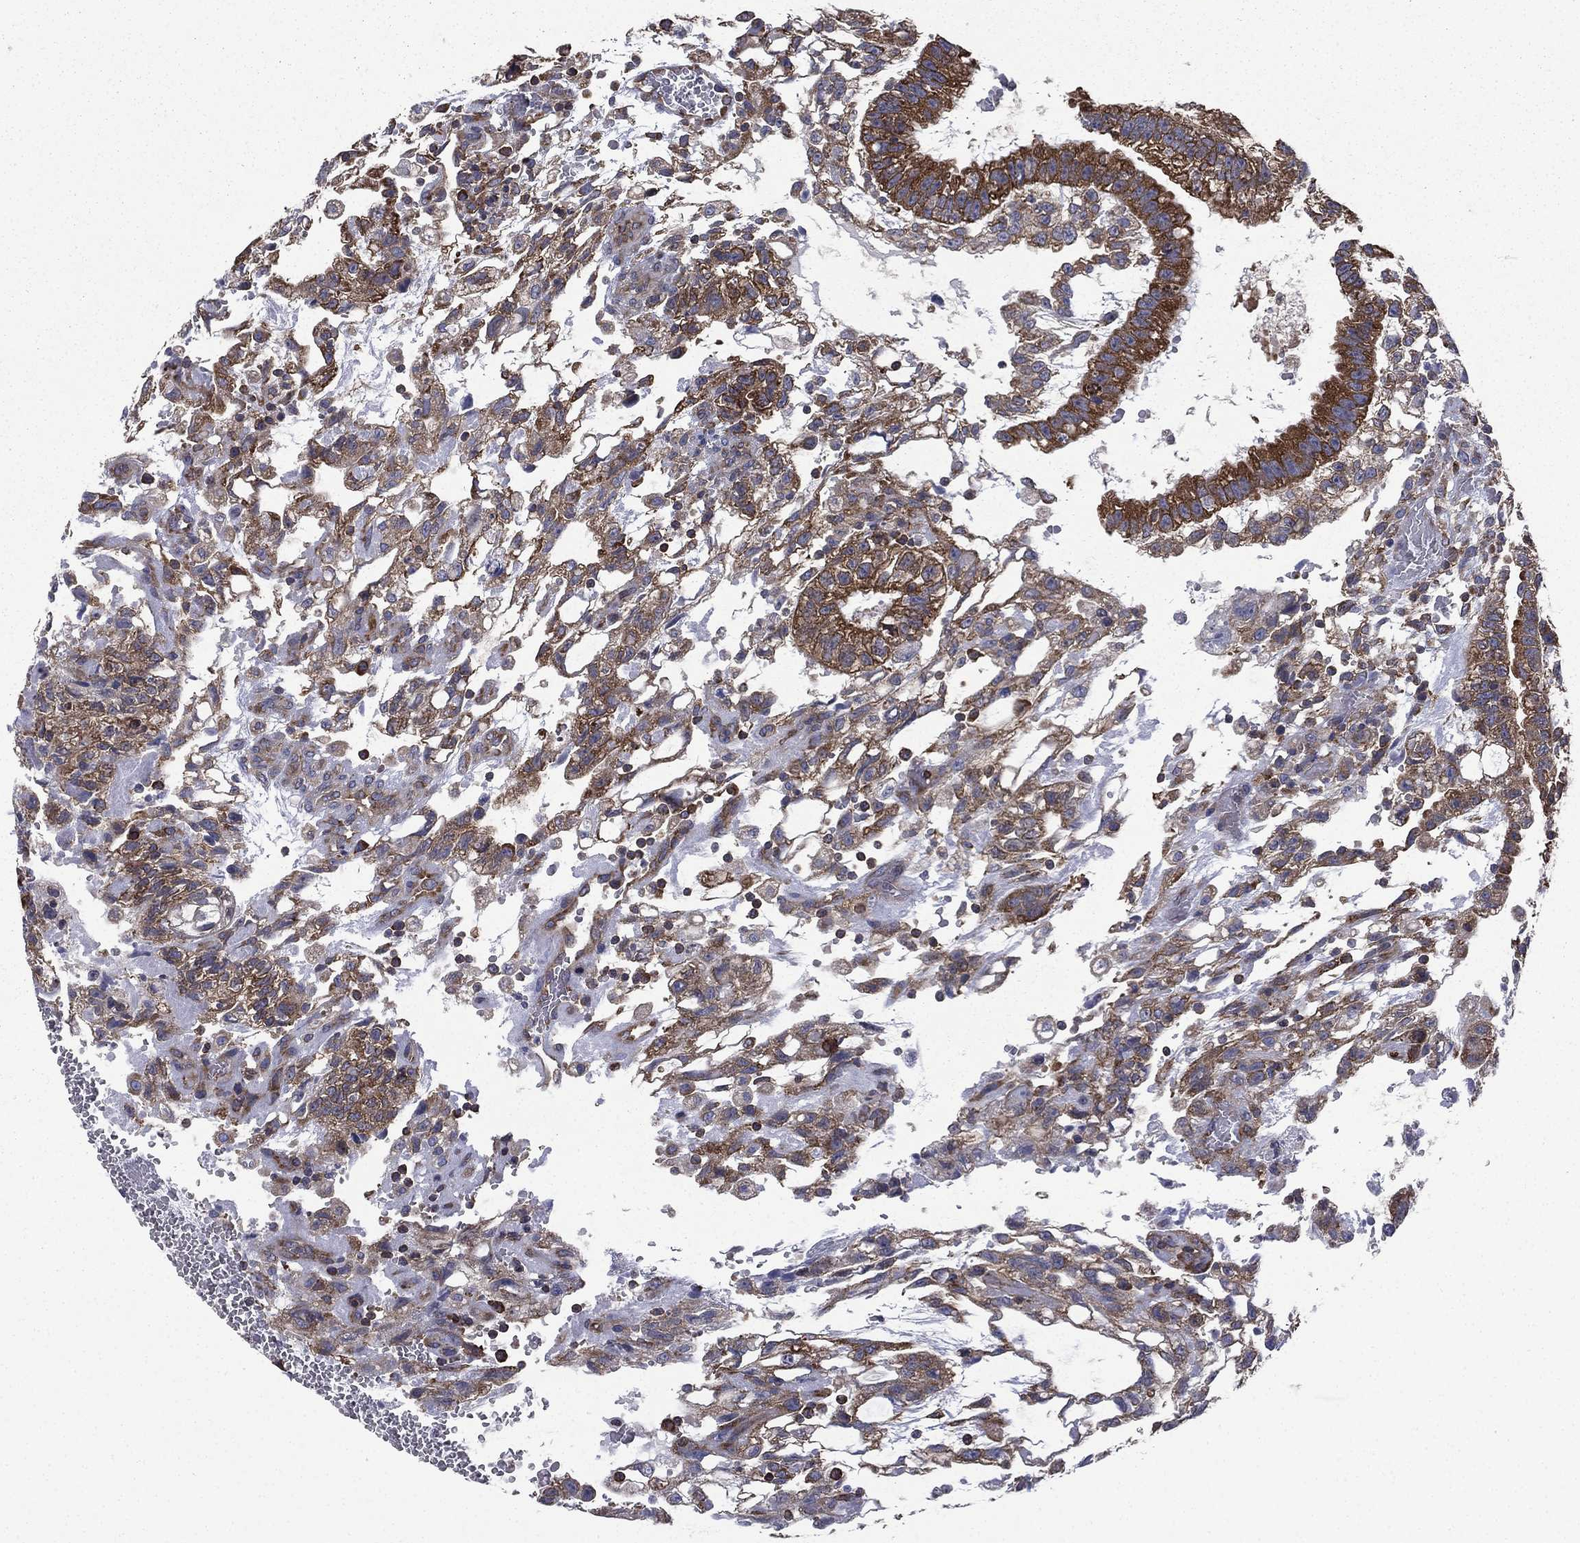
{"staining": {"intensity": "strong", "quantity": "25%-75%", "location": "cytoplasmic/membranous"}, "tissue": "testis cancer", "cell_type": "Tumor cells", "image_type": "cancer", "snomed": [{"axis": "morphology", "description": "Carcinoma, Embryonal, NOS"}, {"axis": "topography", "description": "Testis"}], "caption": "Protein staining shows strong cytoplasmic/membranous expression in approximately 25%-75% of tumor cells in testis cancer. (DAB = brown stain, brightfield microscopy at high magnification).", "gene": "FARSA", "patient": {"sex": "male", "age": 32}}